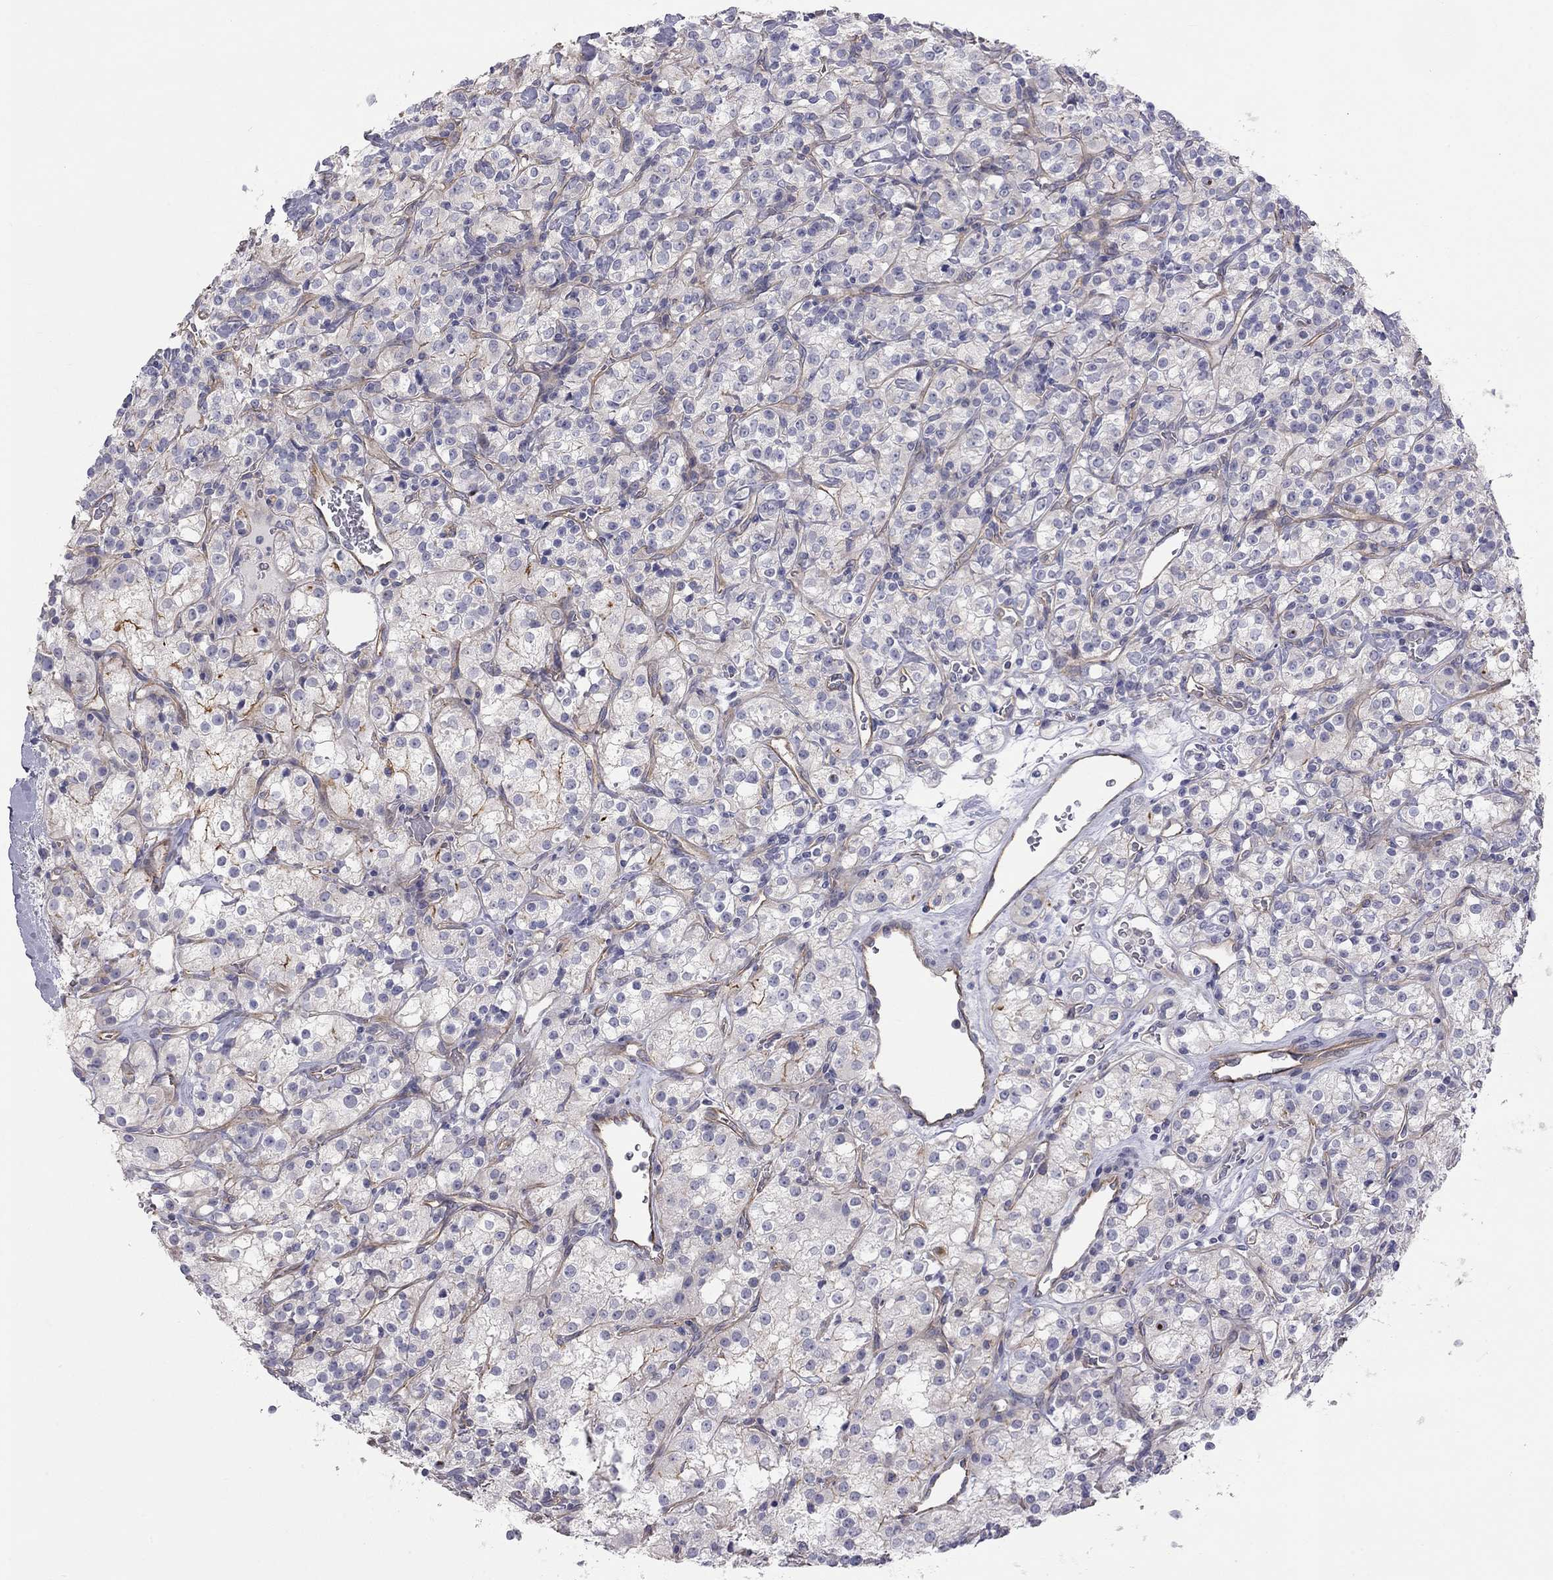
{"staining": {"intensity": "negative", "quantity": "none", "location": "none"}, "tissue": "renal cancer", "cell_type": "Tumor cells", "image_type": "cancer", "snomed": [{"axis": "morphology", "description": "Adenocarcinoma, NOS"}, {"axis": "topography", "description": "Kidney"}], "caption": "IHC of human renal cancer demonstrates no positivity in tumor cells. (DAB (3,3'-diaminobenzidine) immunohistochemistry (IHC) with hematoxylin counter stain).", "gene": "GPRC5B", "patient": {"sex": "male", "age": 77}}